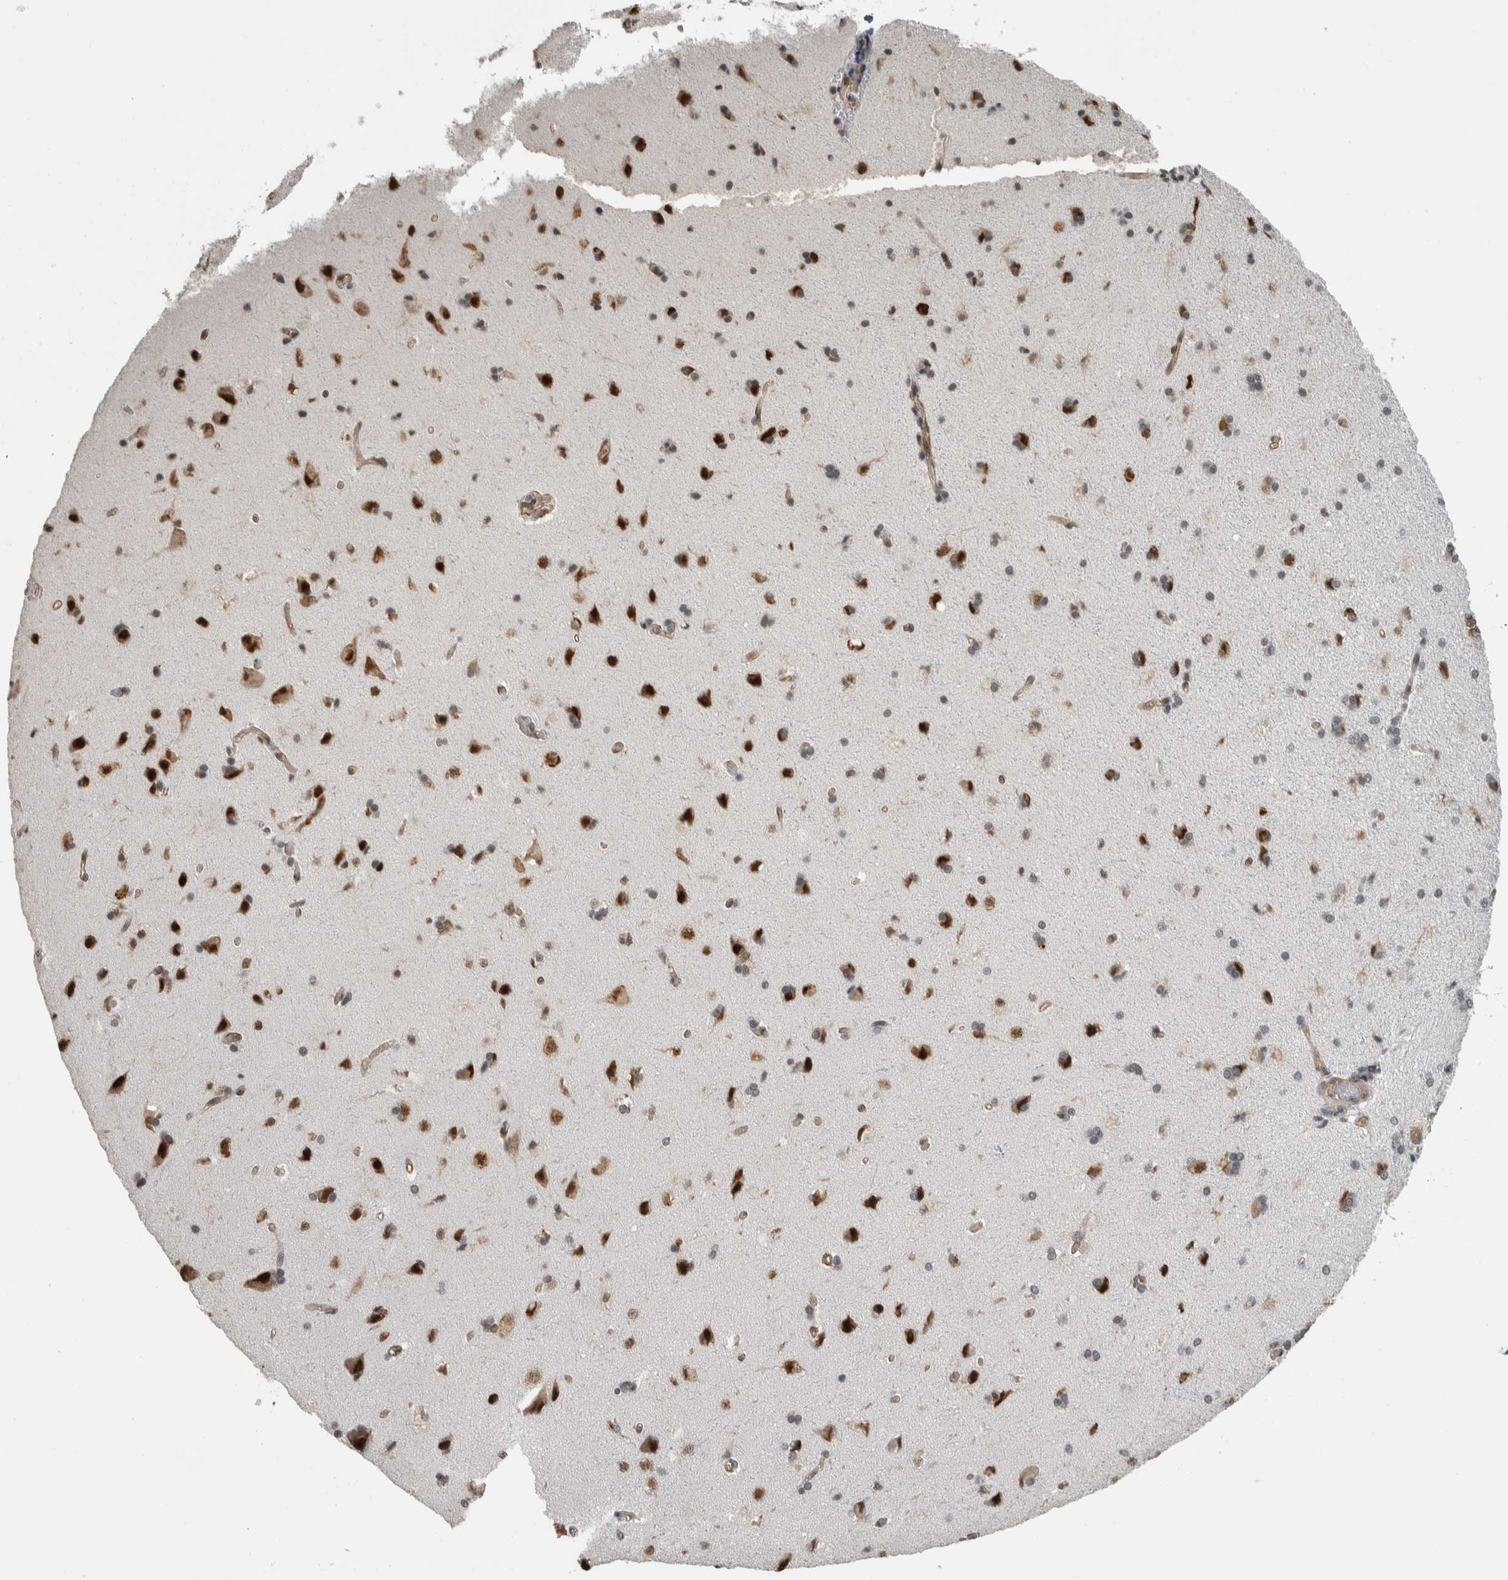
{"staining": {"intensity": "moderate", "quantity": "<25%", "location": "cytoplasmic/membranous,nuclear"}, "tissue": "cerebral cortex", "cell_type": "Endothelial cells", "image_type": "normal", "snomed": [{"axis": "morphology", "description": "Normal tissue, NOS"}, {"axis": "topography", "description": "Cerebral cortex"}], "caption": "Endothelial cells reveal moderate cytoplasmic/membranous,nuclear expression in approximately <25% of cells in benign cerebral cortex.", "gene": "DDX42", "patient": {"sex": "male", "age": 62}}